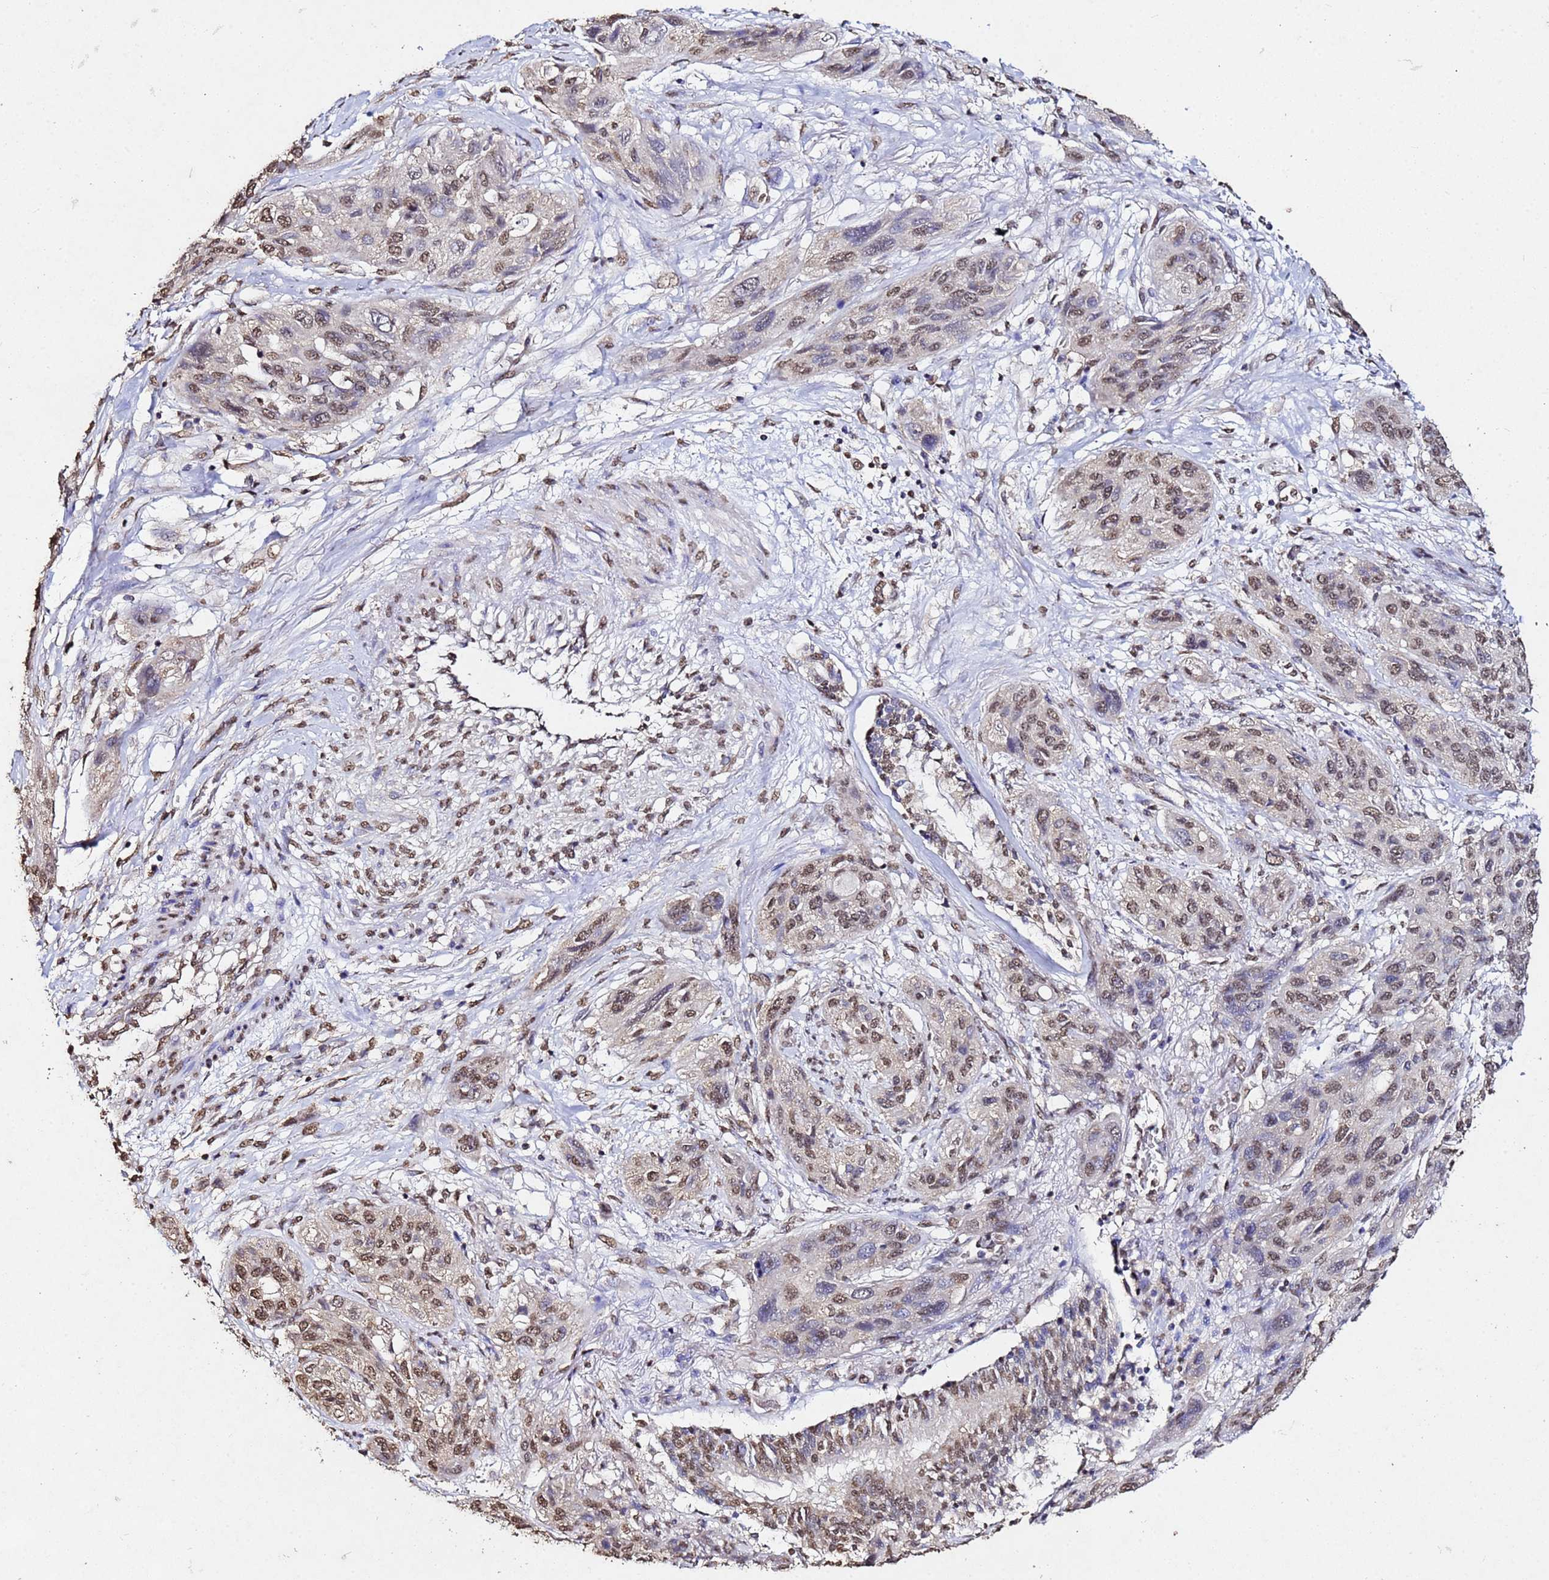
{"staining": {"intensity": "moderate", "quantity": ">75%", "location": "nuclear"}, "tissue": "lung cancer", "cell_type": "Tumor cells", "image_type": "cancer", "snomed": [{"axis": "morphology", "description": "Squamous cell carcinoma, NOS"}, {"axis": "topography", "description": "Lung"}], "caption": "Immunohistochemical staining of human lung cancer displays medium levels of moderate nuclear positivity in approximately >75% of tumor cells.", "gene": "MYOCD", "patient": {"sex": "female", "age": 70}}